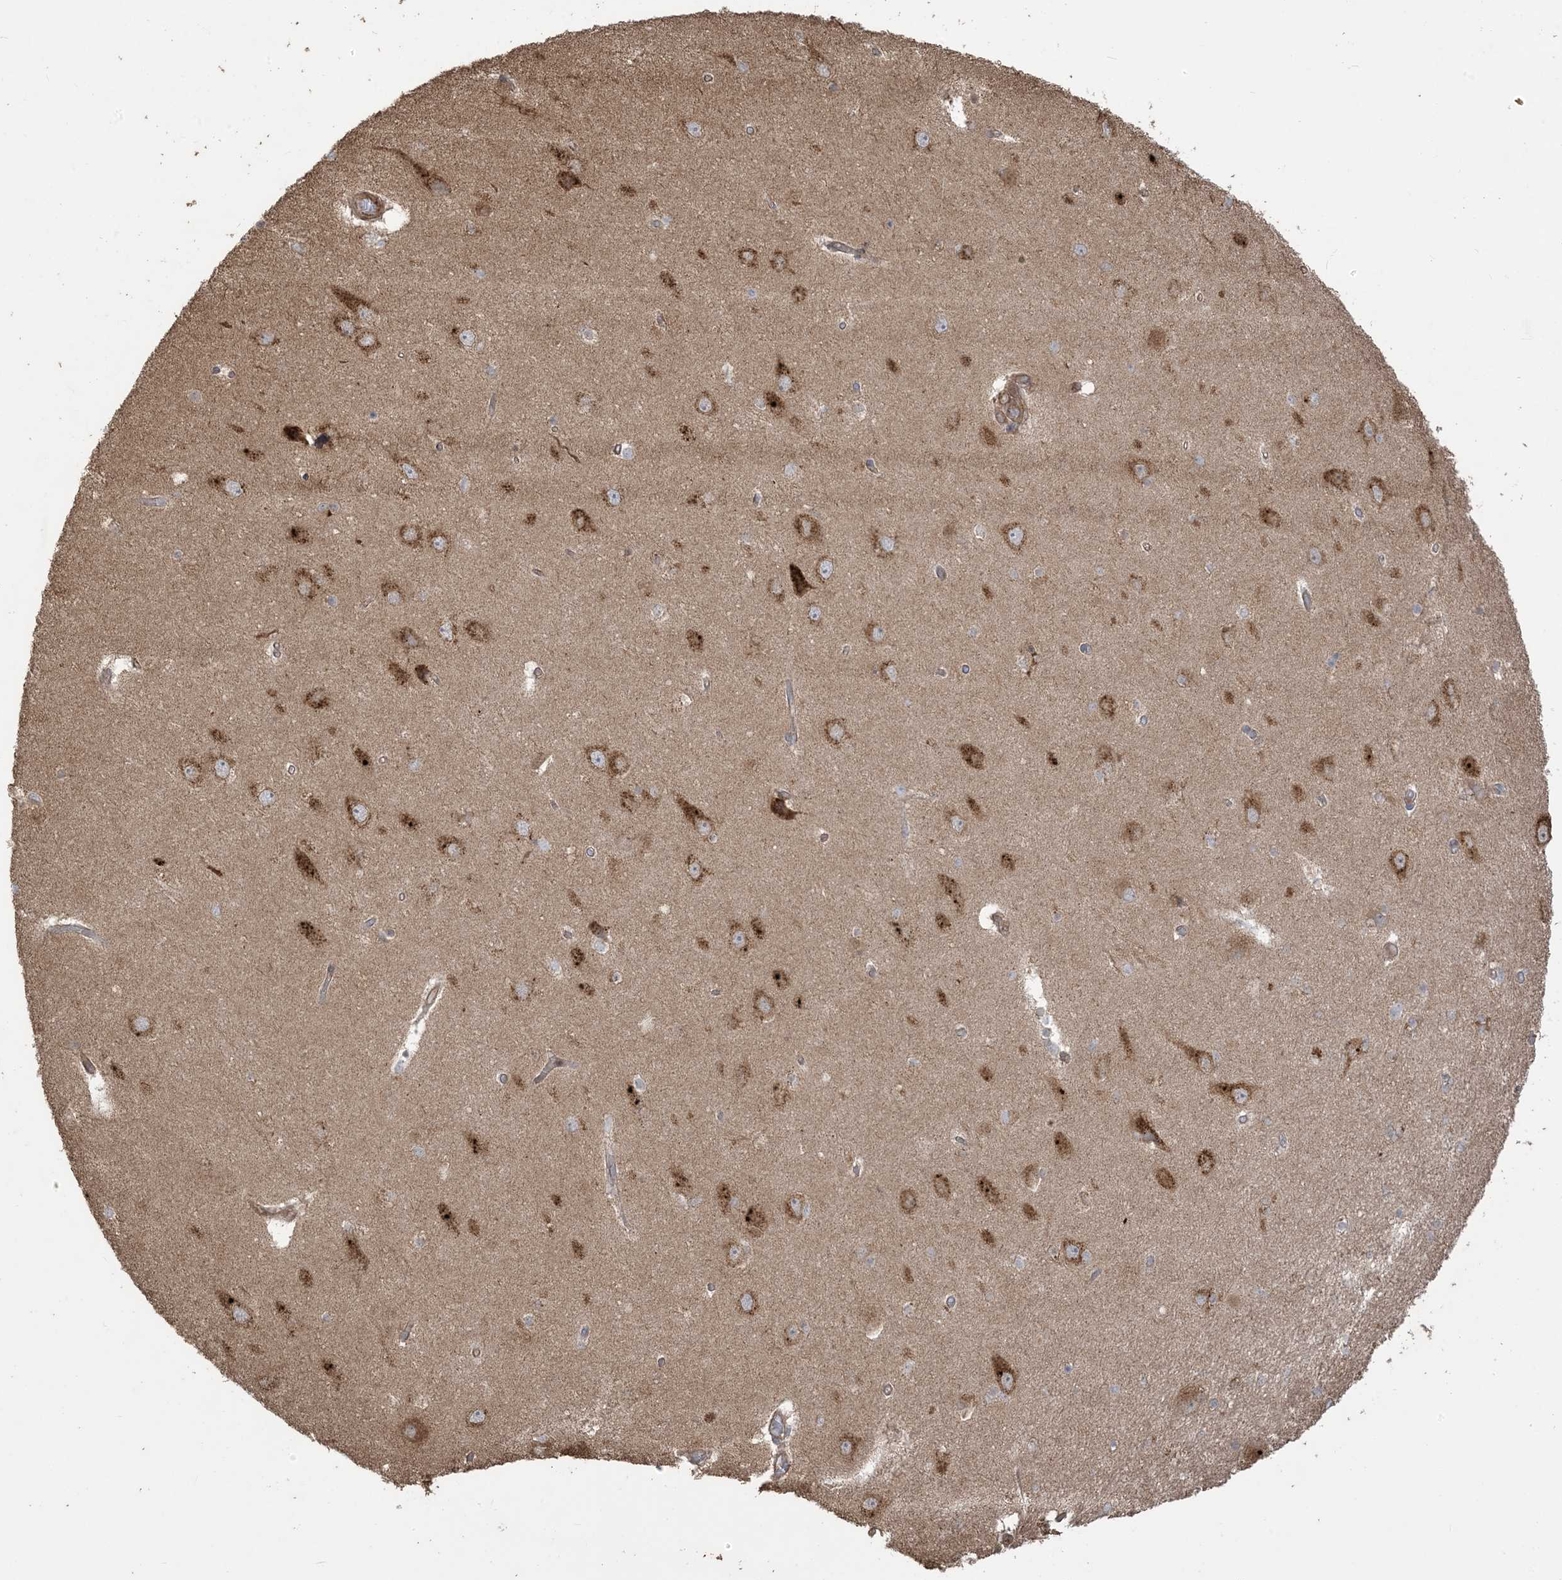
{"staining": {"intensity": "moderate", "quantity": "<25%", "location": "cytoplasmic/membranous"}, "tissue": "hippocampus", "cell_type": "Glial cells", "image_type": "normal", "snomed": [{"axis": "morphology", "description": "Normal tissue, NOS"}, {"axis": "topography", "description": "Hippocampus"}], "caption": "A low amount of moderate cytoplasmic/membranous staining is seen in approximately <25% of glial cells in unremarkable hippocampus. (brown staining indicates protein expression, while blue staining denotes nuclei).", "gene": "KLHL18", "patient": {"sex": "female", "age": 54}}